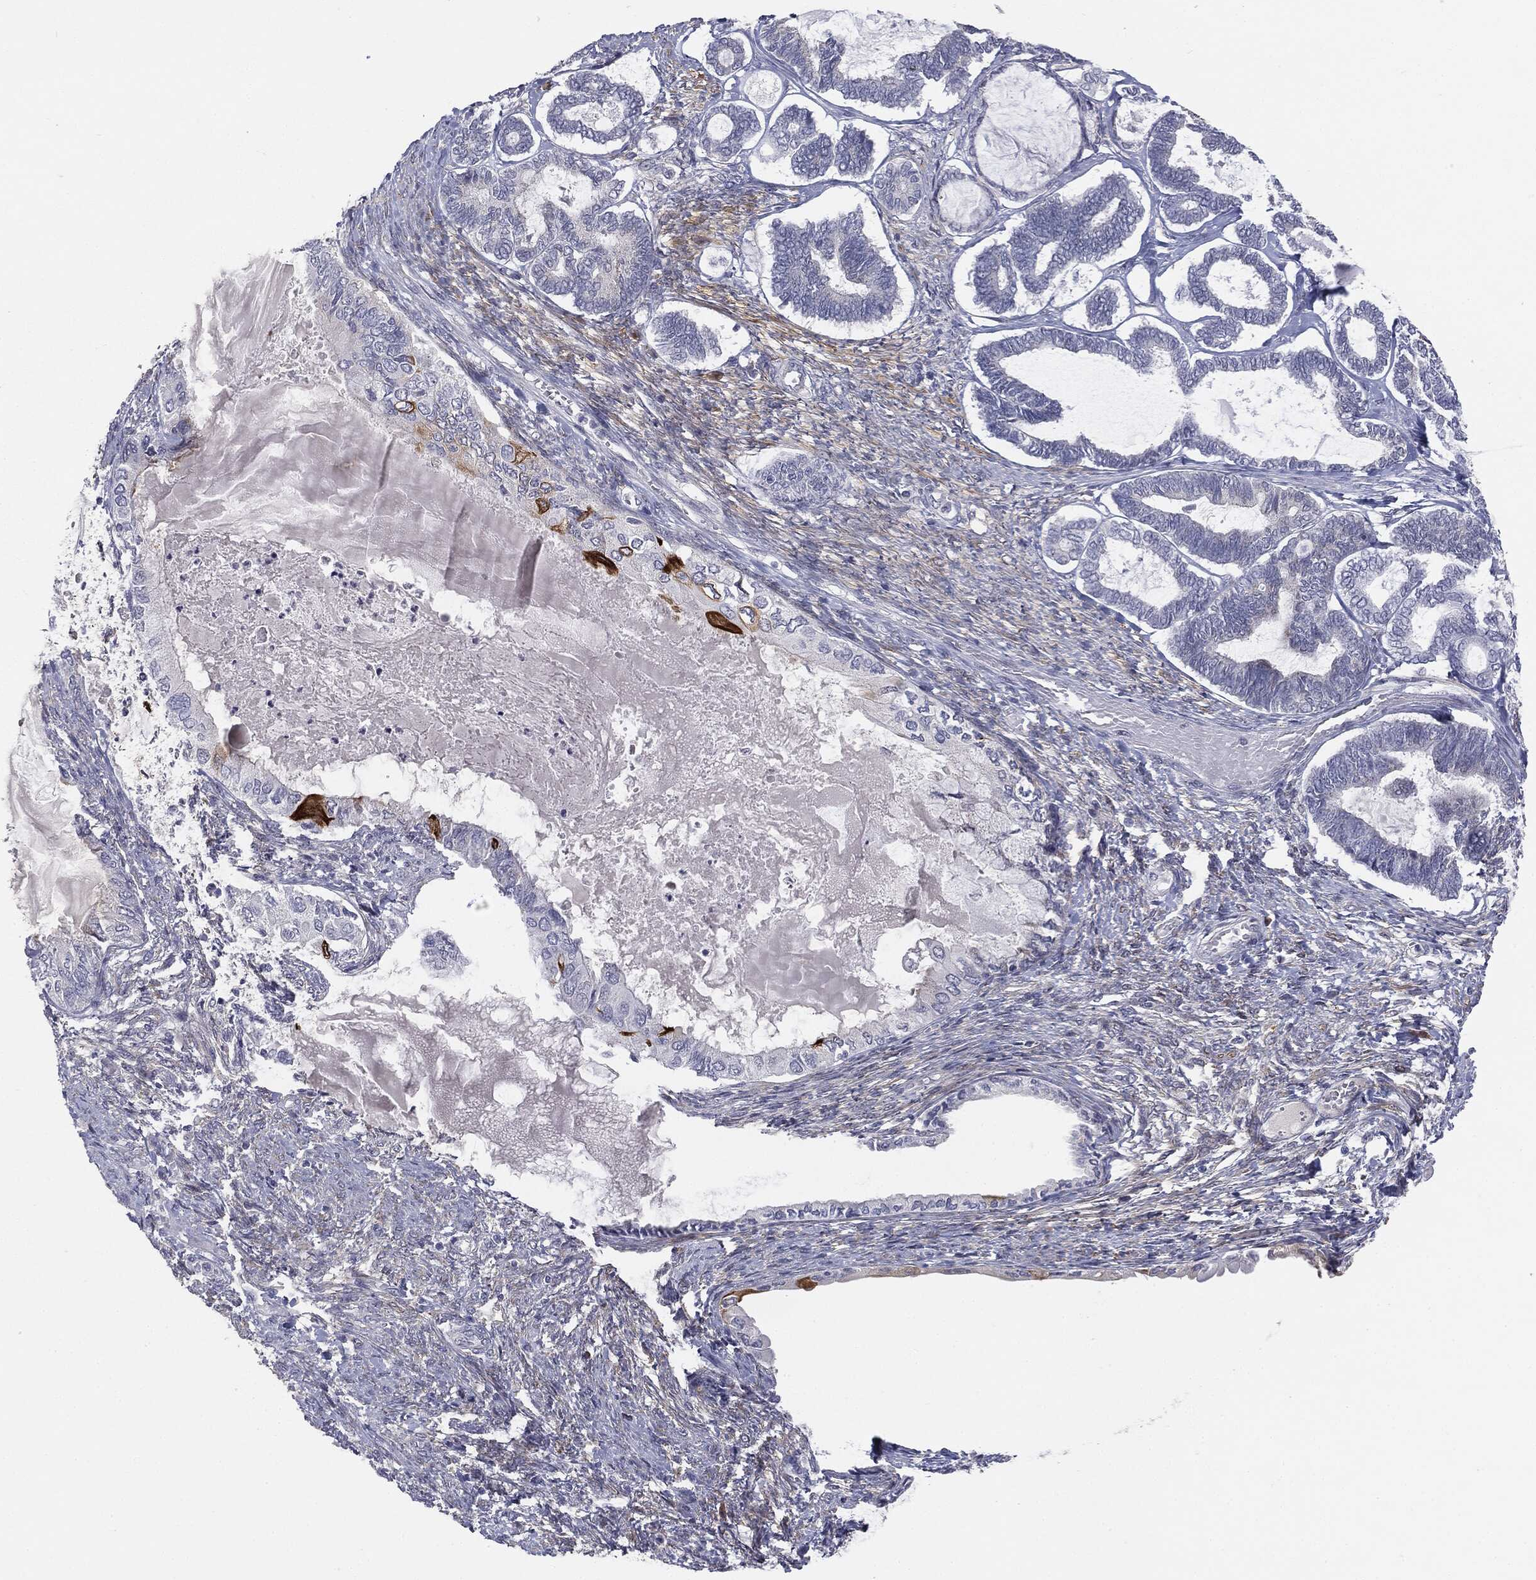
{"staining": {"intensity": "negative", "quantity": "none", "location": "none"}, "tissue": "ovarian cancer", "cell_type": "Tumor cells", "image_type": "cancer", "snomed": [{"axis": "morphology", "description": "Carcinoma, endometroid"}, {"axis": "topography", "description": "Ovary"}], "caption": "High power microscopy micrograph of an IHC histopathology image of ovarian cancer, revealing no significant staining in tumor cells.", "gene": "KRT5", "patient": {"sex": "female", "age": 70}}